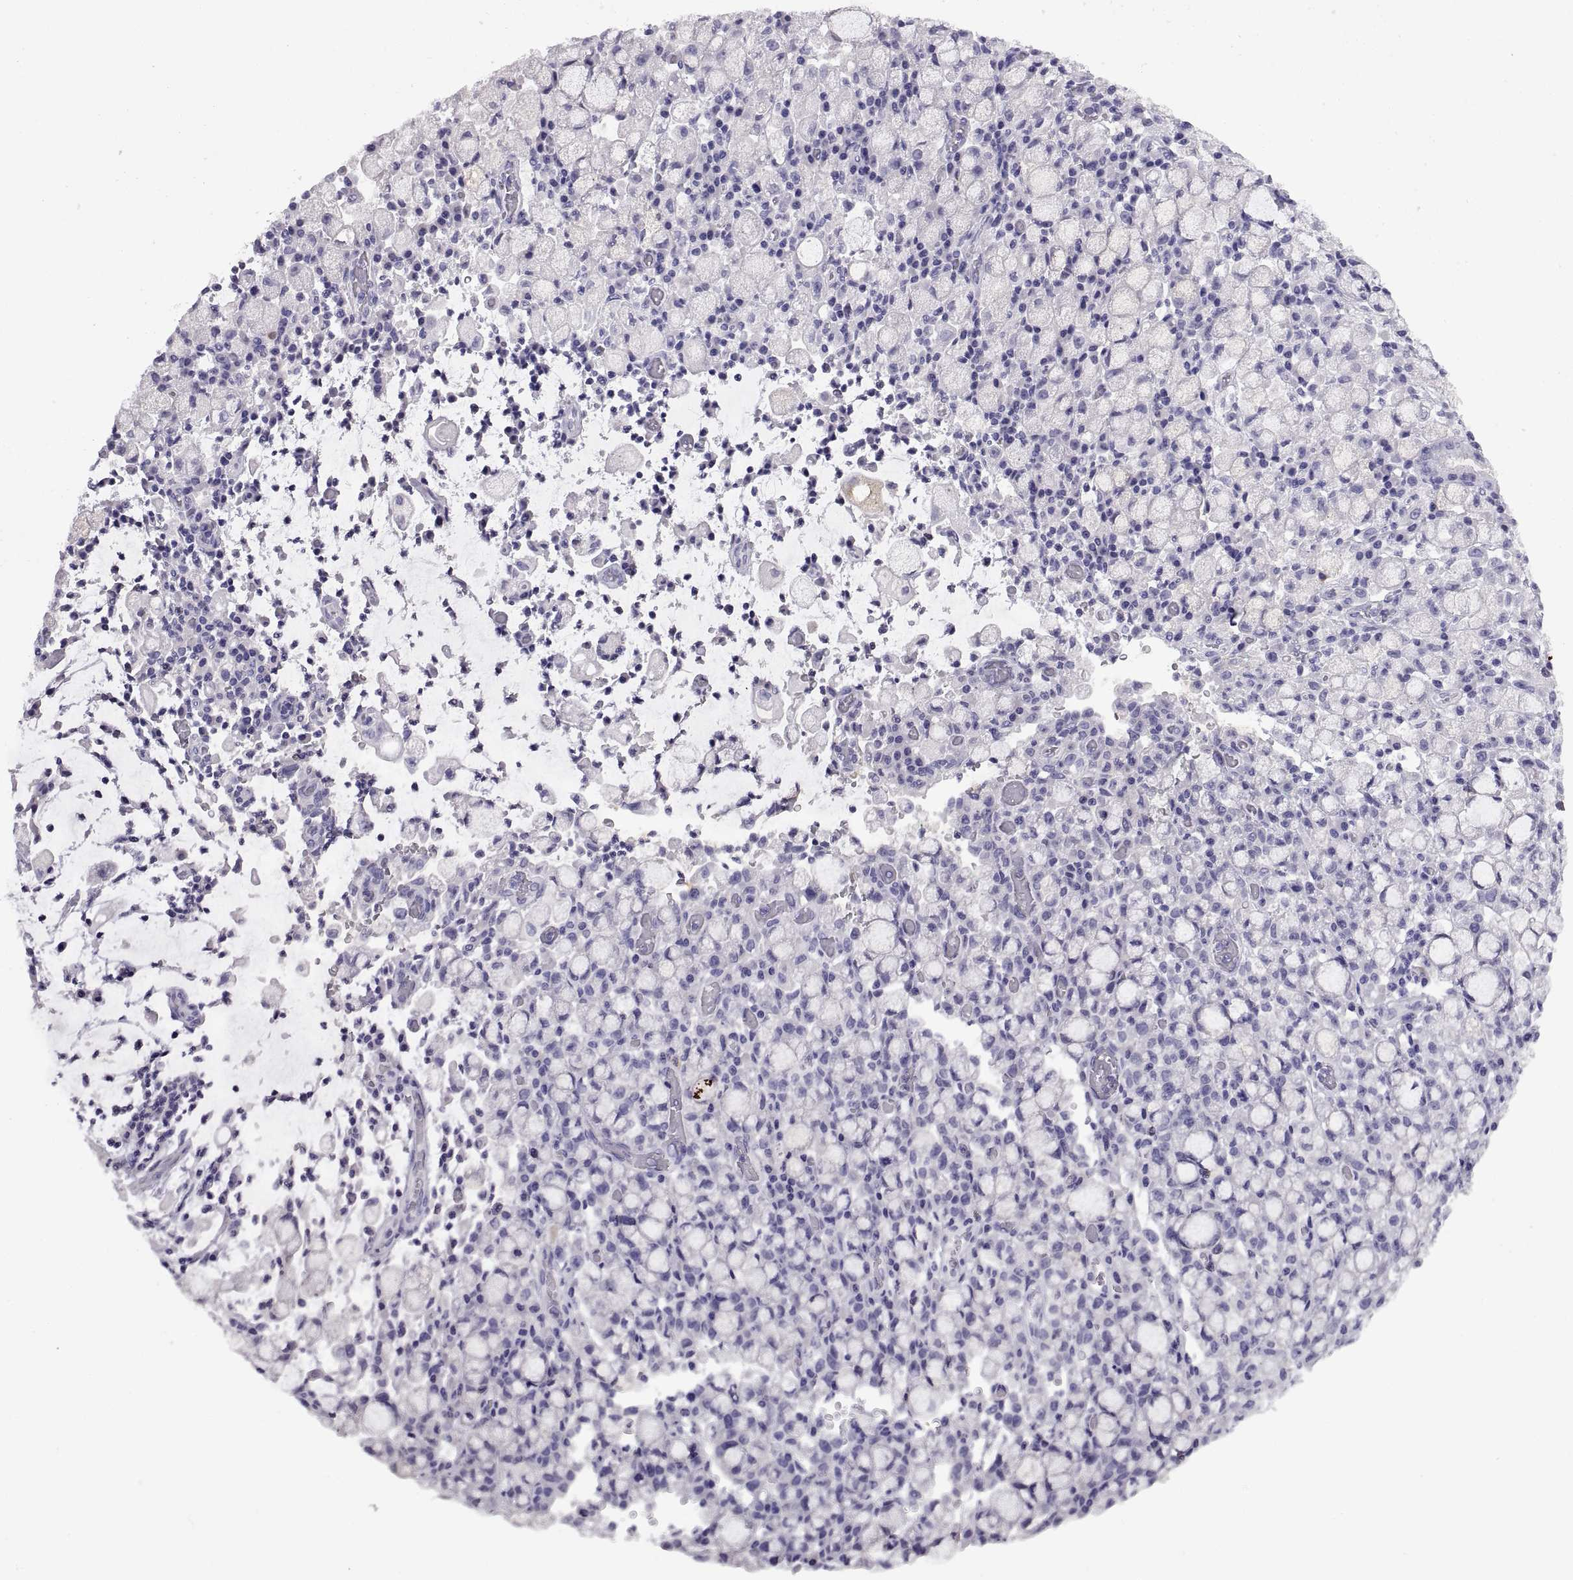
{"staining": {"intensity": "negative", "quantity": "none", "location": "none"}, "tissue": "stomach cancer", "cell_type": "Tumor cells", "image_type": "cancer", "snomed": [{"axis": "morphology", "description": "Adenocarcinoma, NOS"}, {"axis": "topography", "description": "Stomach"}], "caption": "The immunohistochemistry (IHC) image has no significant staining in tumor cells of stomach cancer (adenocarcinoma) tissue.", "gene": "RGS20", "patient": {"sex": "male", "age": 58}}